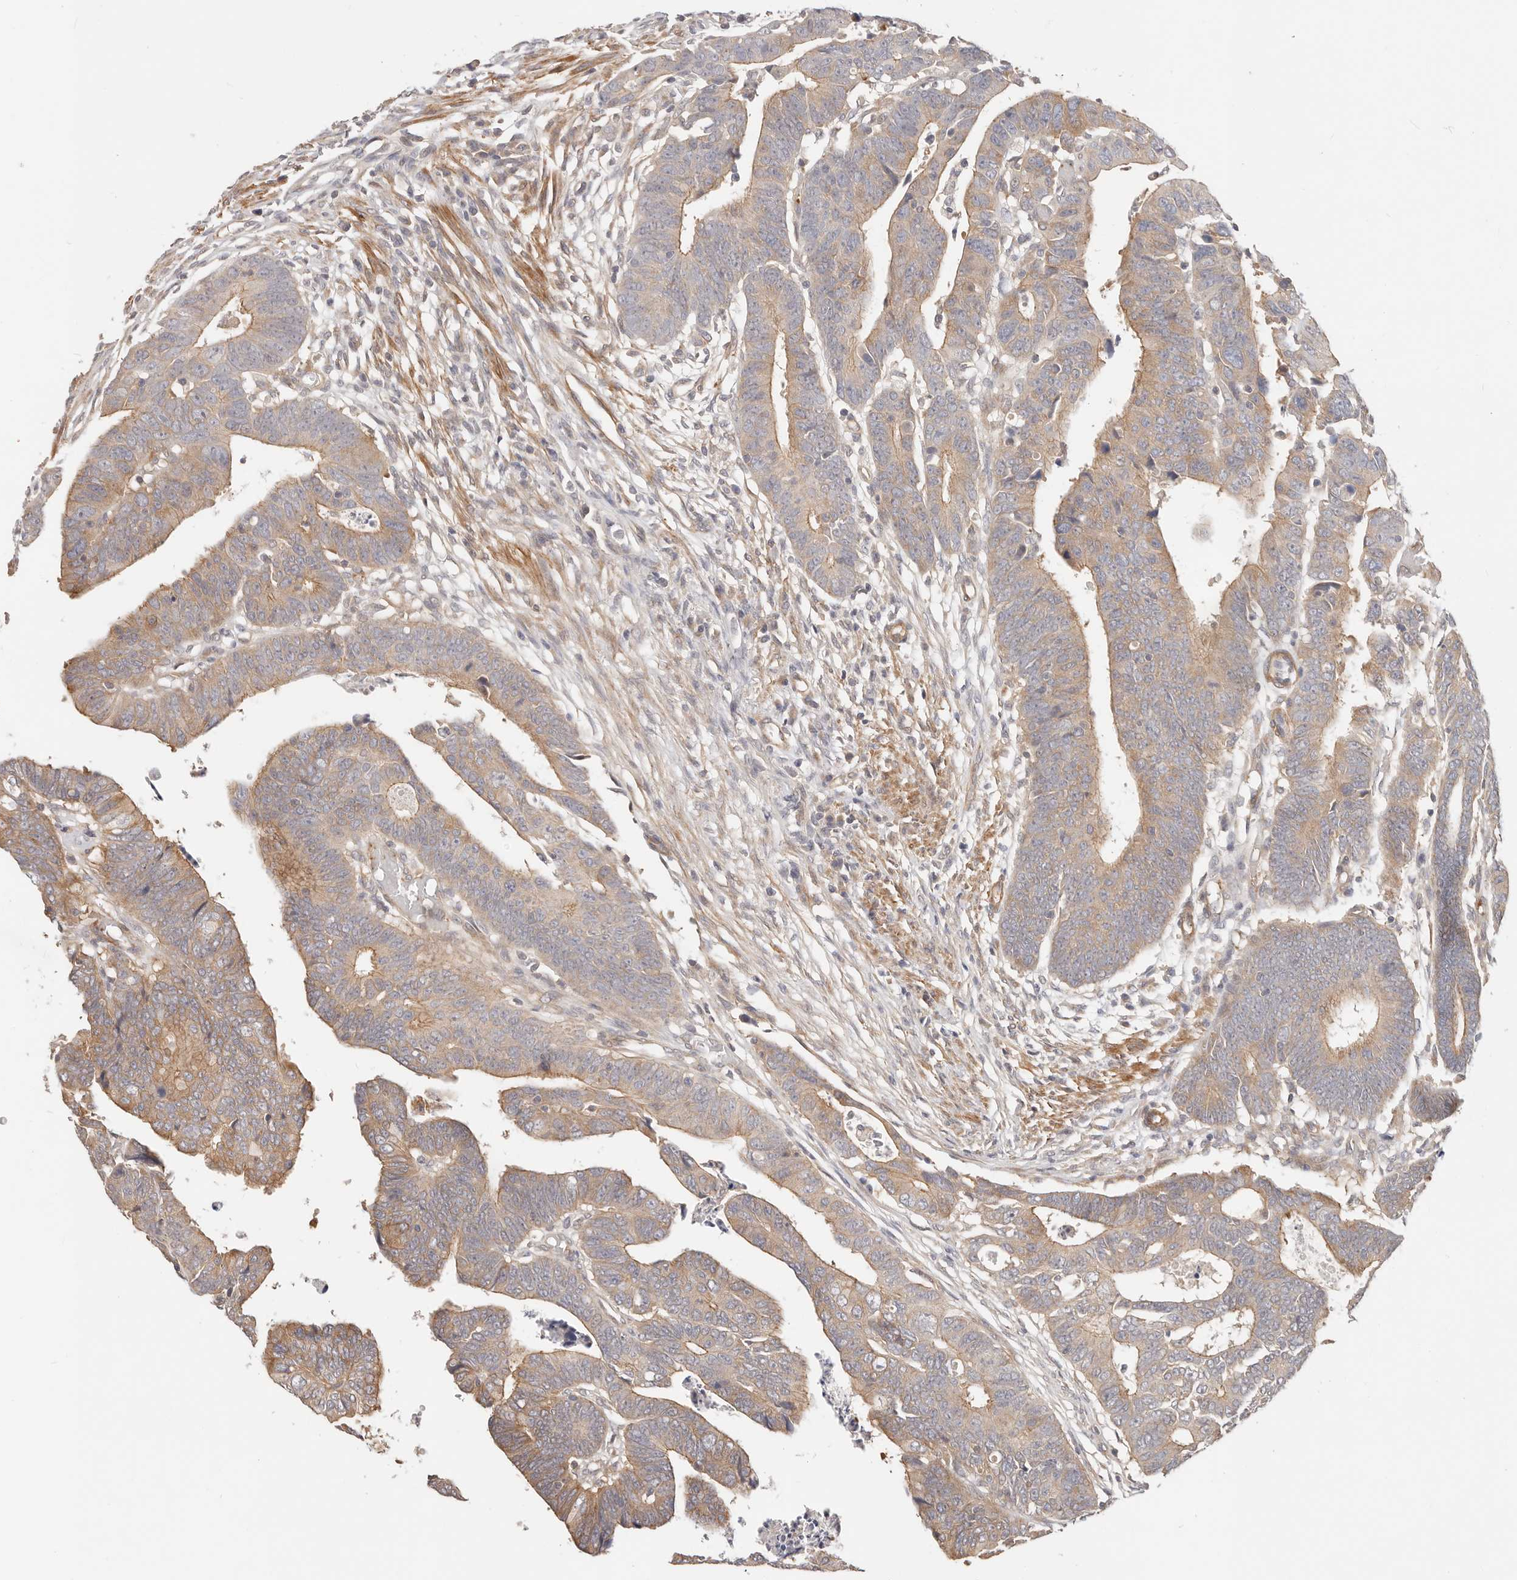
{"staining": {"intensity": "moderate", "quantity": ">75%", "location": "cytoplasmic/membranous"}, "tissue": "colorectal cancer", "cell_type": "Tumor cells", "image_type": "cancer", "snomed": [{"axis": "morphology", "description": "Adenocarcinoma, NOS"}, {"axis": "topography", "description": "Rectum"}], "caption": "Adenocarcinoma (colorectal) was stained to show a protein in brown. There is medium levels of moderate cytoplasmic/membranous positivity in approximately >75% of tumor cells.", "gene": "ZRANB1", "patient": {"sex": "female", "age": 65}}